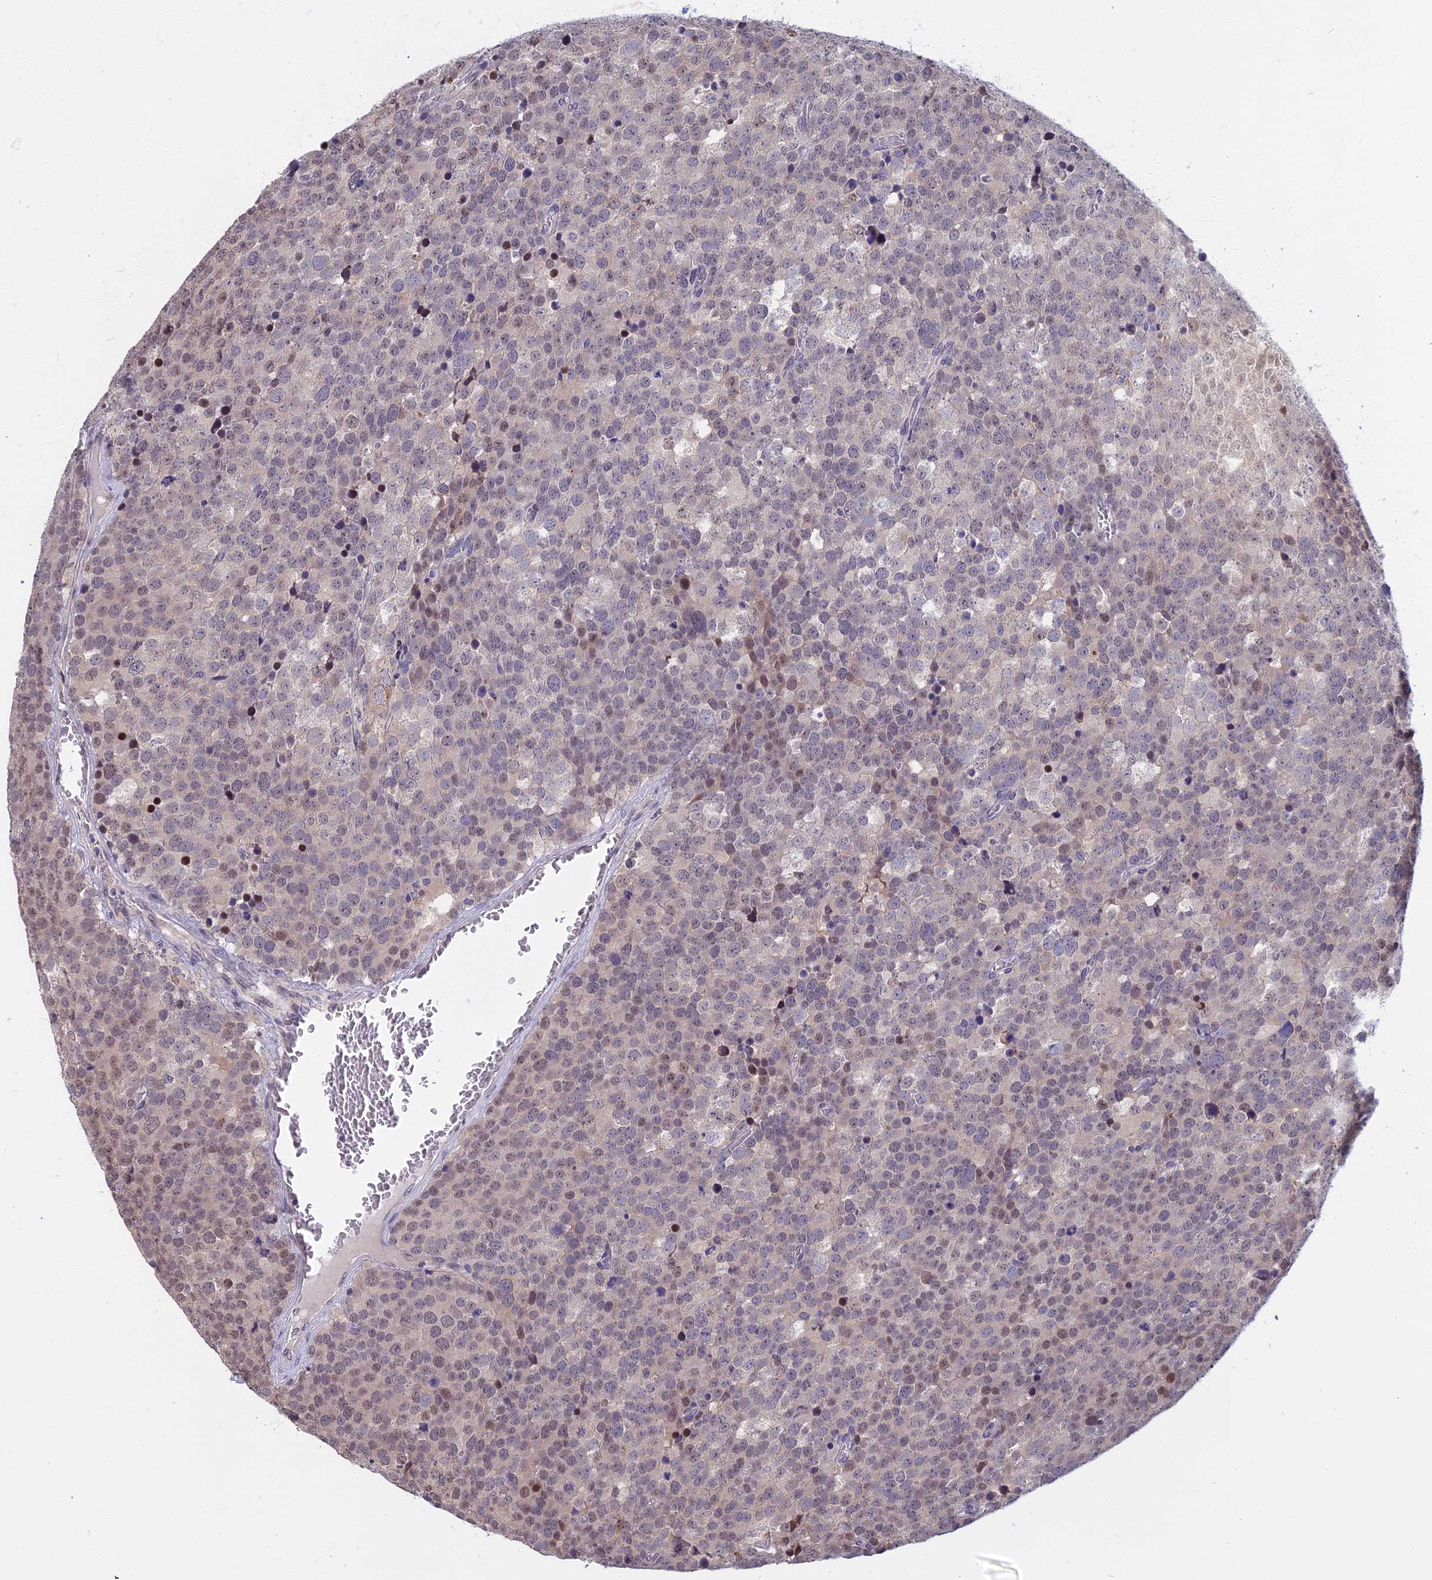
{"staining": {"intensity": "weak", "quantity": "<25%", "location": "nuclear"}, "tissue": "testis cancer", "cell_type": "Tumor cells", "image_type": "cancer", "snomed": [{"axis": "morphology", "description": "Seminoma, NOS"}, {"axis": "topography", "description": "Testis"}], "caption": "This is an IHC micrograph of human testis cancer. There is no expression in tumor cells.", "gene": "CCDC113", "patient": {"sex": "male", "age": 71}}